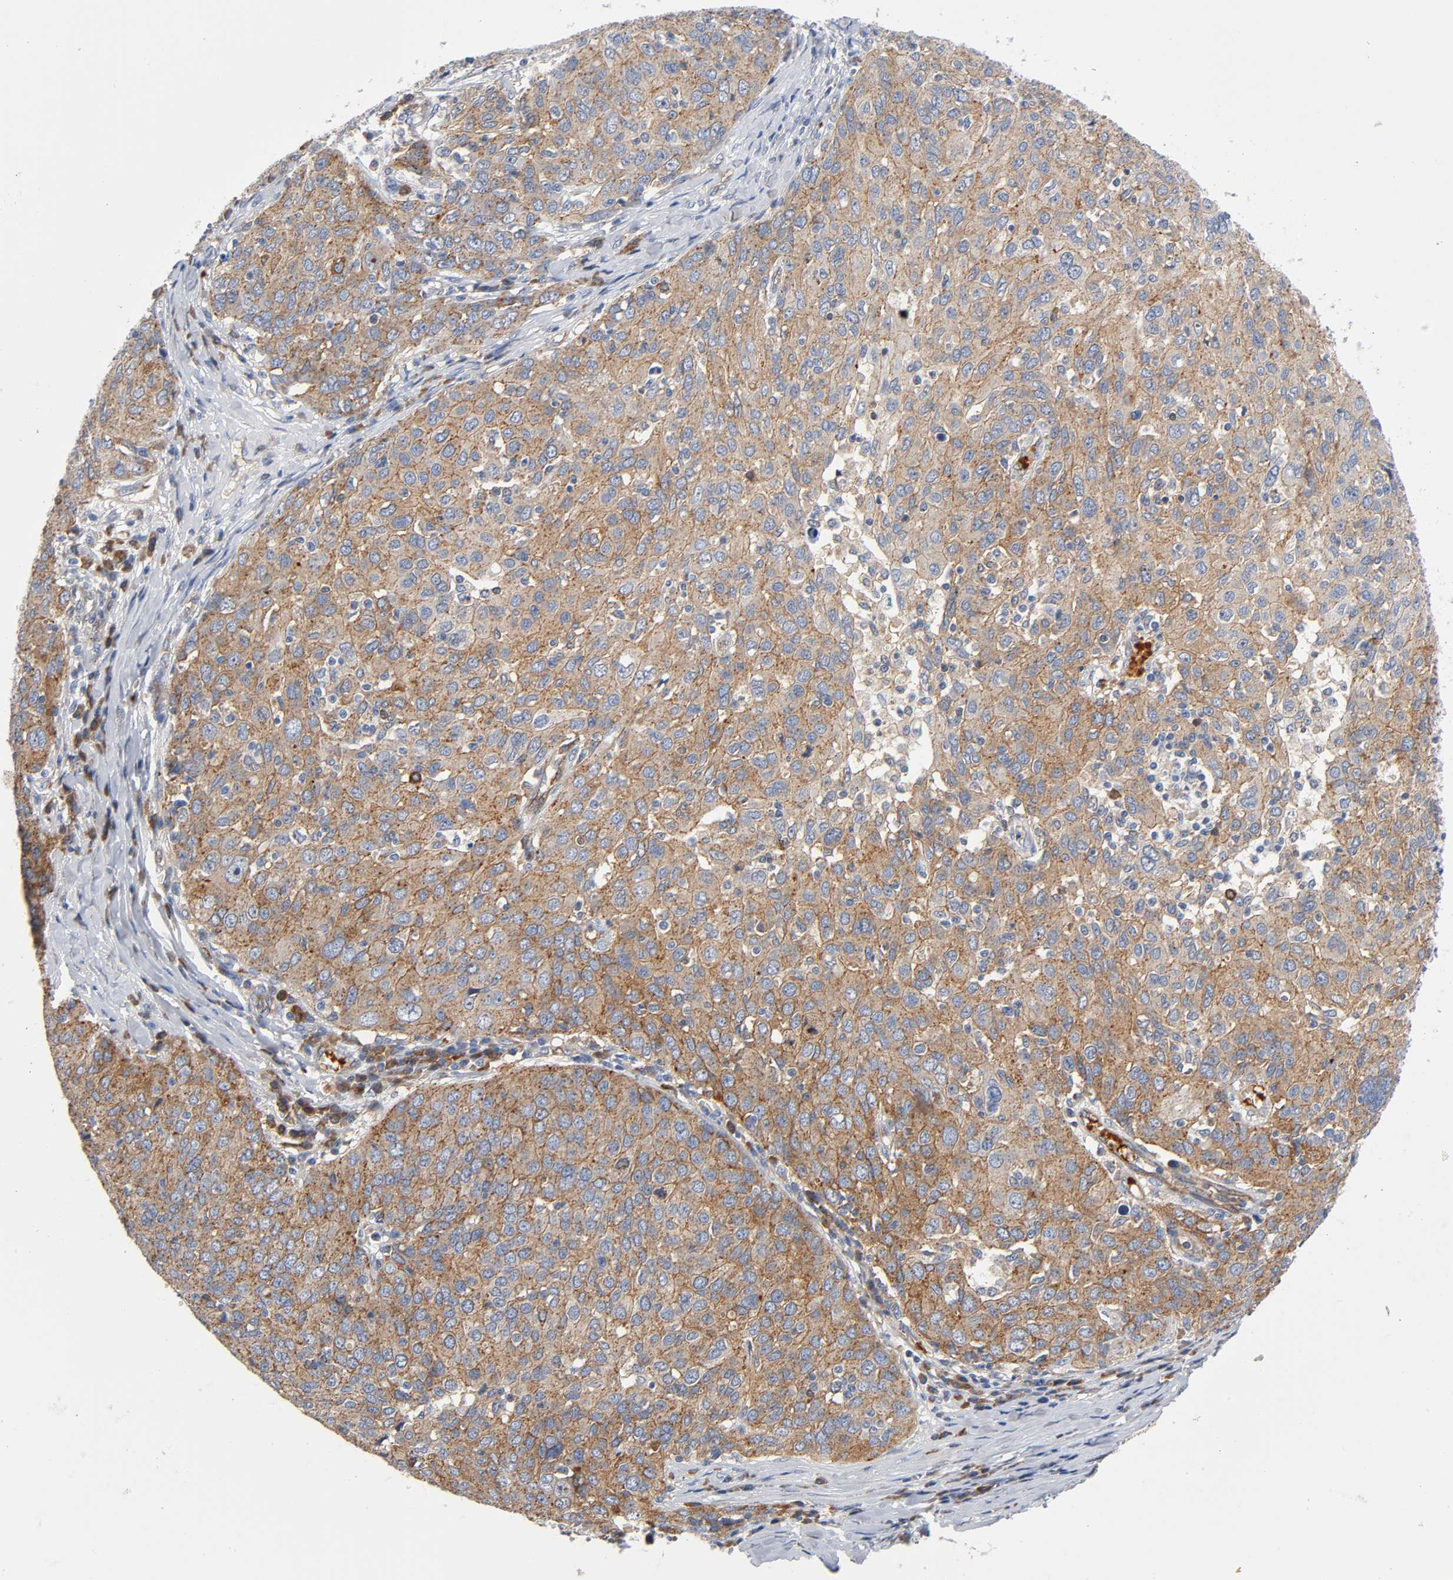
{"staining": {"intensity": "moderate", "quantity": ">75%", "location": "cytoplasmic/membranous"}, "tissue": "ovarian cancer", "cell_type": "Tumor cells", "image_type": "cancer", "snomed": [{"axis": "morphology", "description": "Carcinoma, endometroid"}, {"axis": "topography", "description": "Ovary"}], "caption": "Ovarian cancer (endometroid carcinoma) tissue demonstrates moderate cytoplasmic/membranous expression in approximately >75% of tumor cells, visualized by immunohistochemistry. The protein of interest is shown in brown color, while the nuclei are stained blue.", "gene": "CD2AP", "patient": {"sex": "female", "age": 50}}